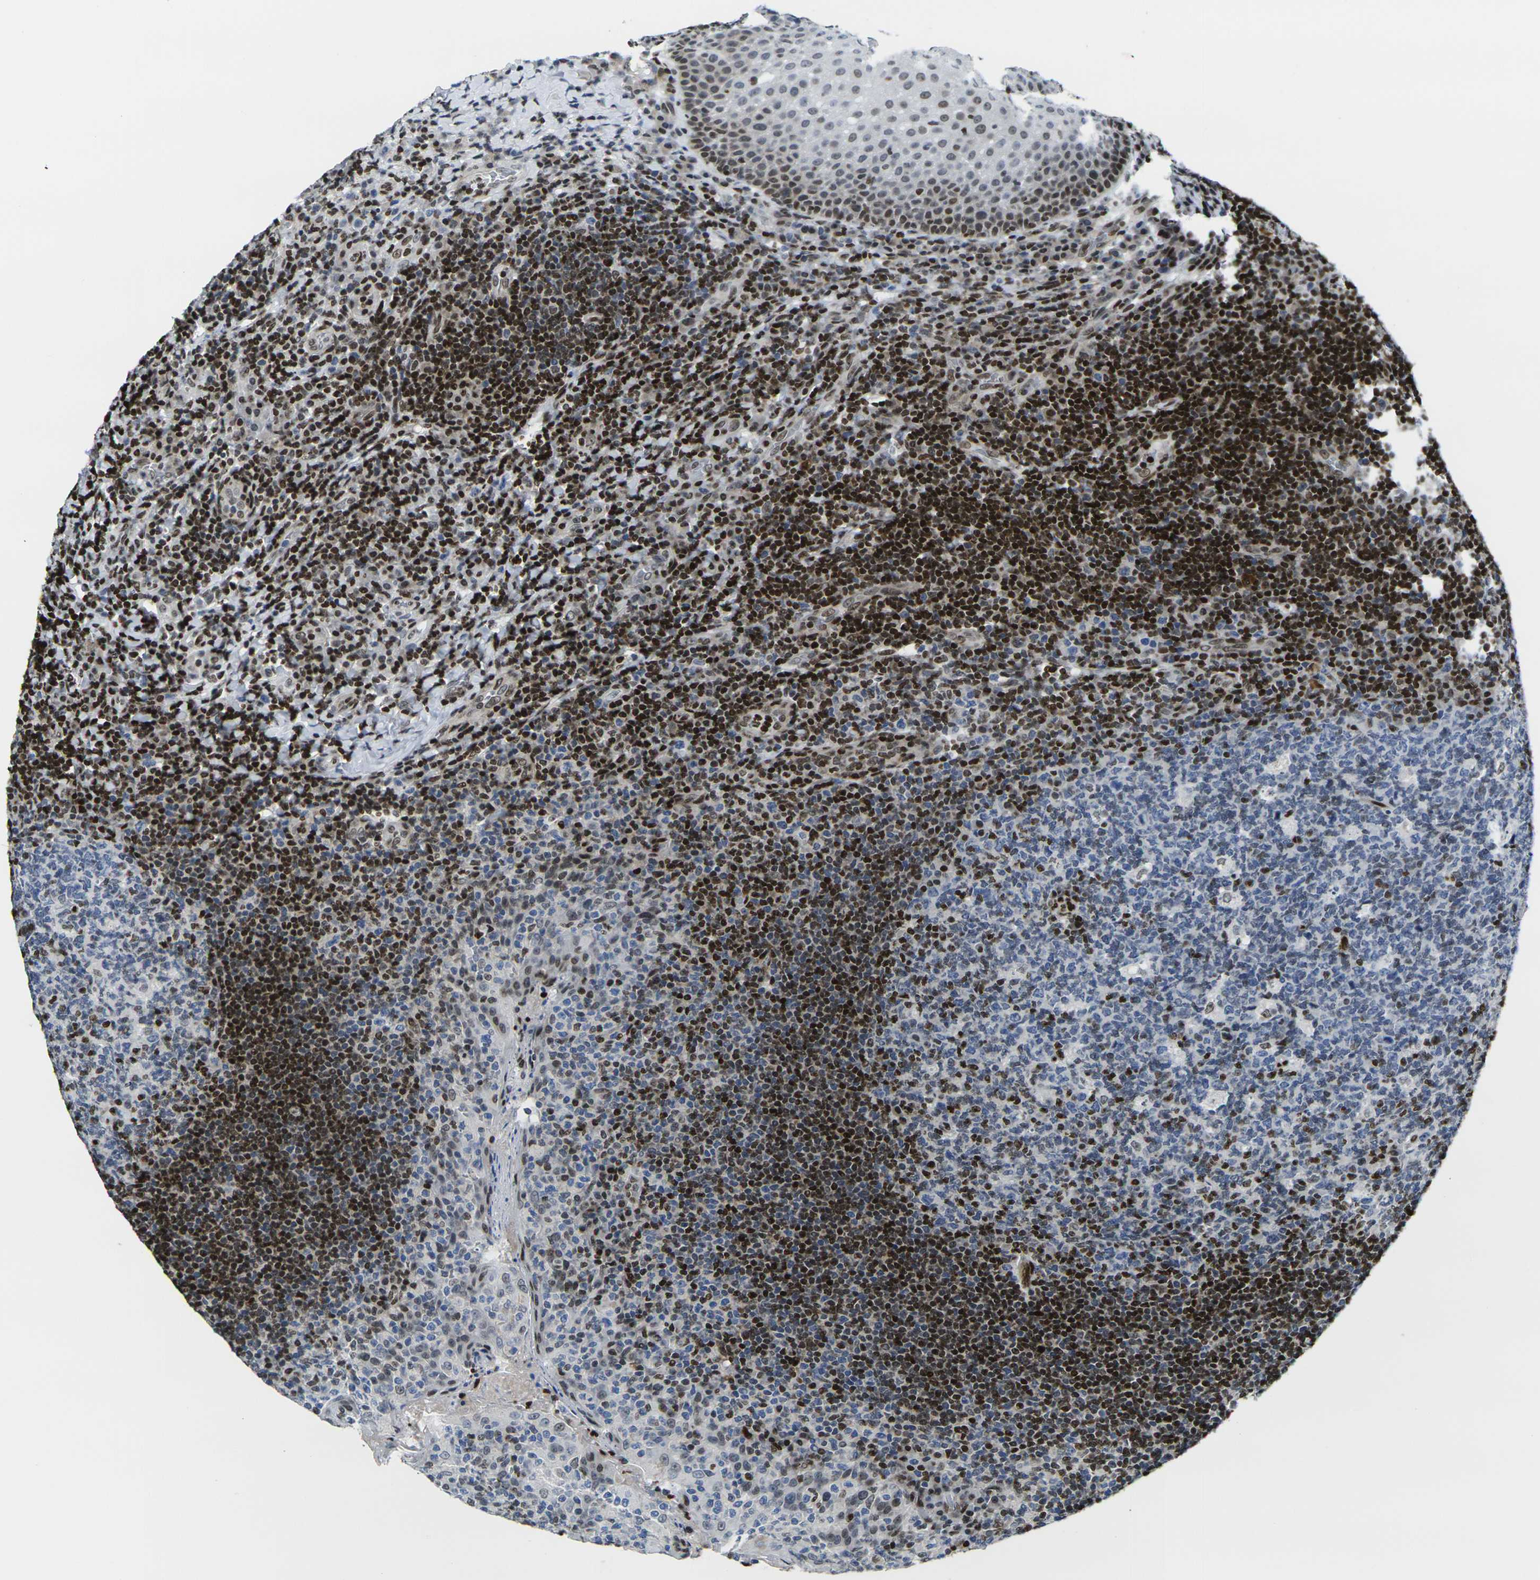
{"staining": {"intensity": "strong", "quantity": "<25%", "location": "nuclear"}, "tissue": "tonsil", "cell_type": "Germinal center cells", "image_type": "normal", "snomed": [{"axis": "morphology", "description": "Normal tissue, NOS"}, {"axis": "topography", "description": "Tonsil"}], "caption": "This micrograph reveals immunohistochemistry staining of unremarkable human tonsil, with medium strong nuclear positivity in approximately <25% of germinal center cells.", "gene": "H1", "patient": {"sex": "male", "age": 17}}